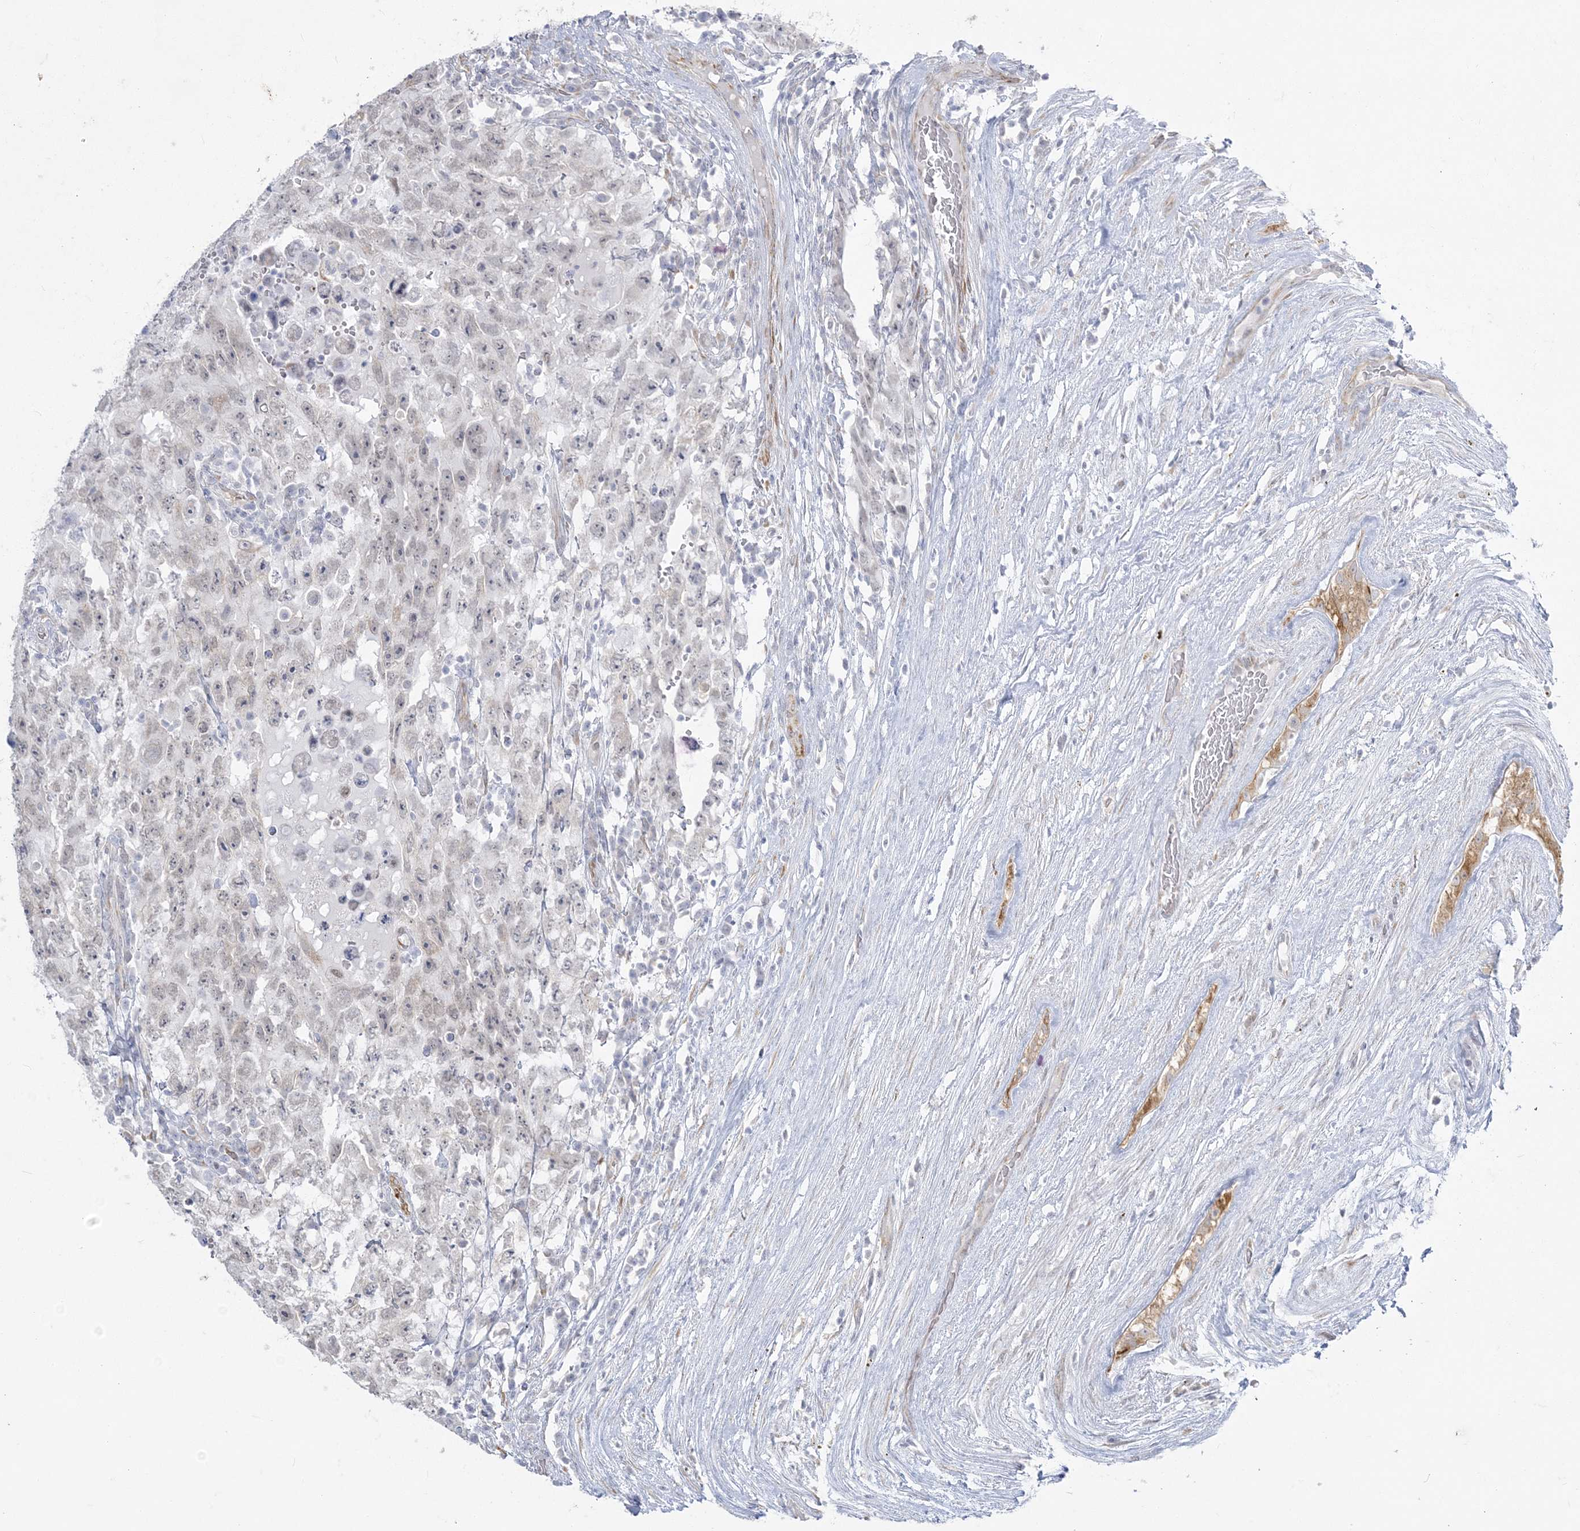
{"staining": {"intensity": "negative", "quantity": "none", "location": "none"}, "tissue": "testis cancer", "cell_type": "Tumor cells", "image_type": "cancer", "snomed": [{"axis": "morphology", "description": "Carcinoma, Embryonal, NOS"}, {"axis": "topography", "description": "Testis"}], "caption": "Tumor cells show no significant protein positivity in testis cancer (embryonal carcinoma).", "gene": "ZC3H6", "patient": {"sex": "male", "age": 26}}